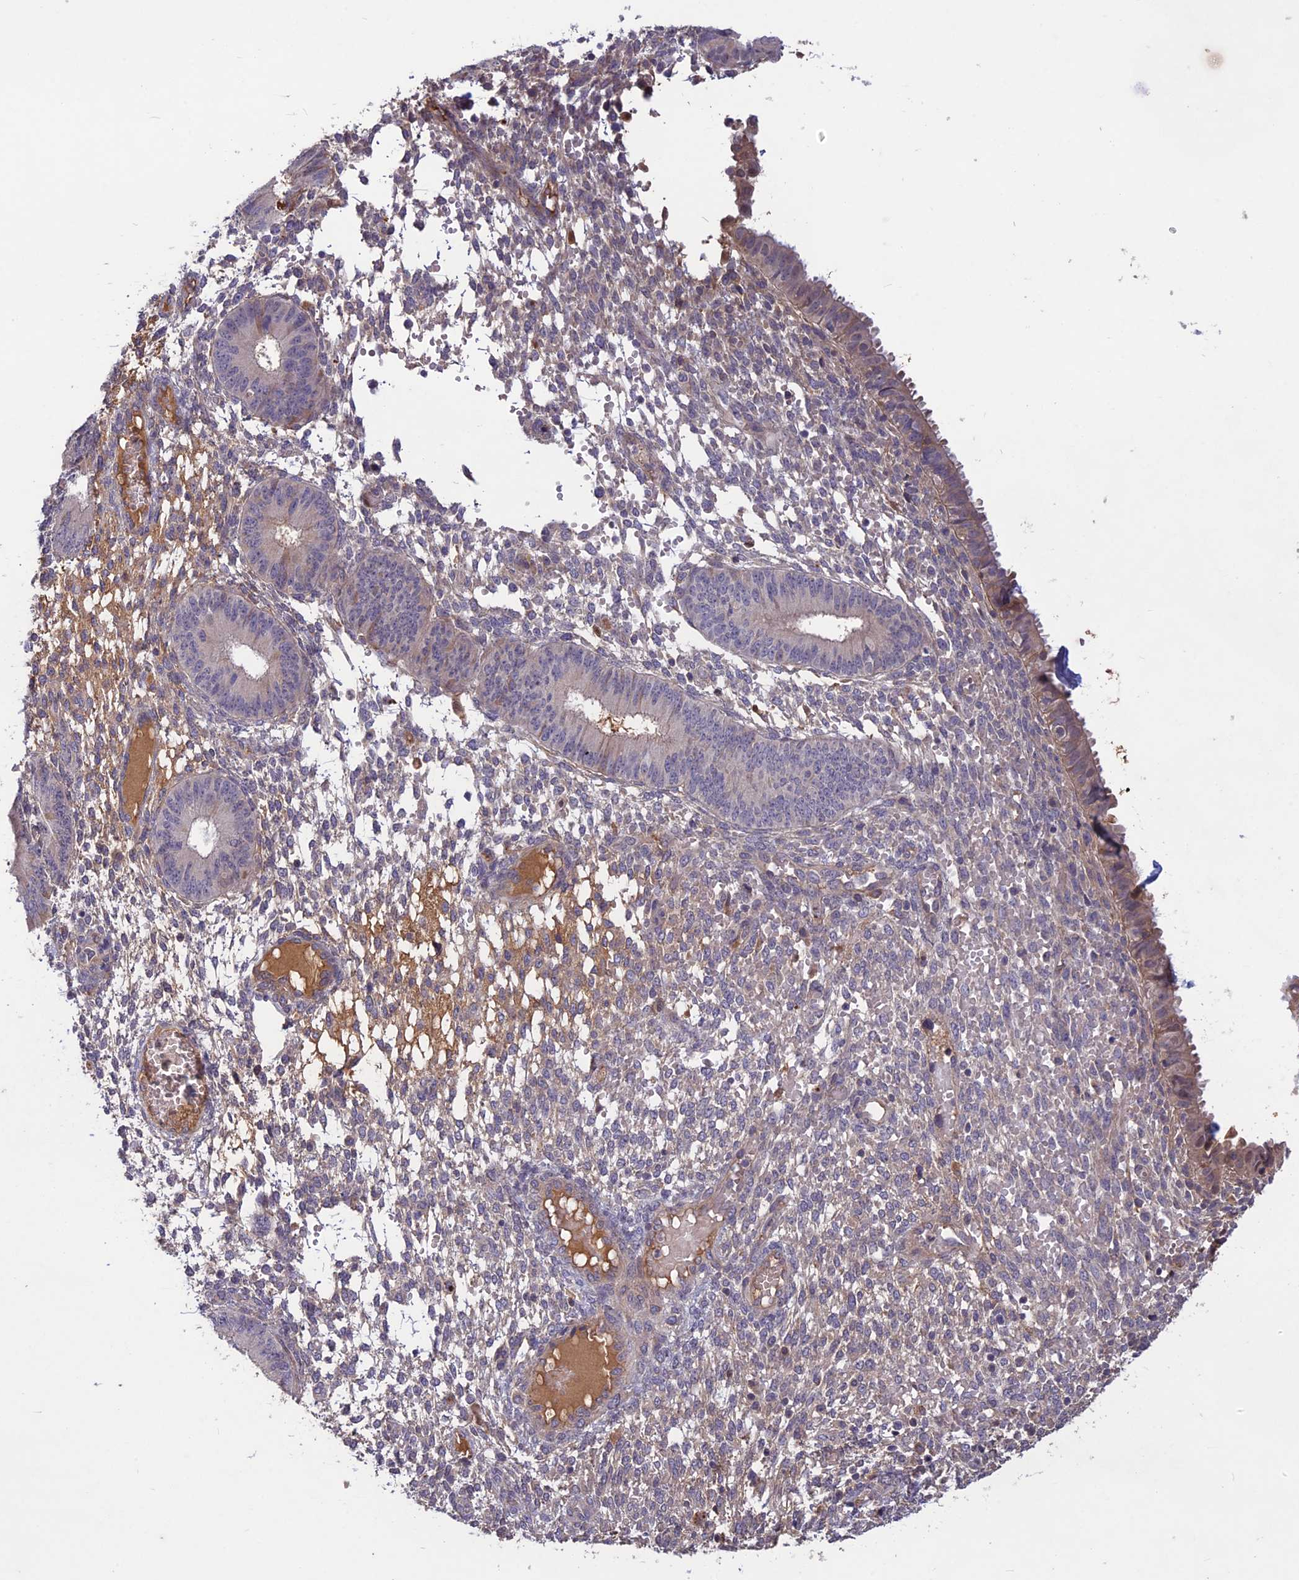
{"staining": {"intensity": "negative", "quantity": "none", "location": "none"}, "tissue": "endometrium", "cell_type": "Cells in endometrial stroma", "image_type": "normal", "snomed": [{"axis": "morphology", "description": "Normal tissue, NOS"}, {"axis": "topography", "description": "Endometrium"}], "caption": "Cells in endometrial stroma show no significant protein positivity in benign endometrium. (DAB IHC with hematoxylin counter stain).", "gene": "ADO", "patient": {"sex": "female", "age": 49}}